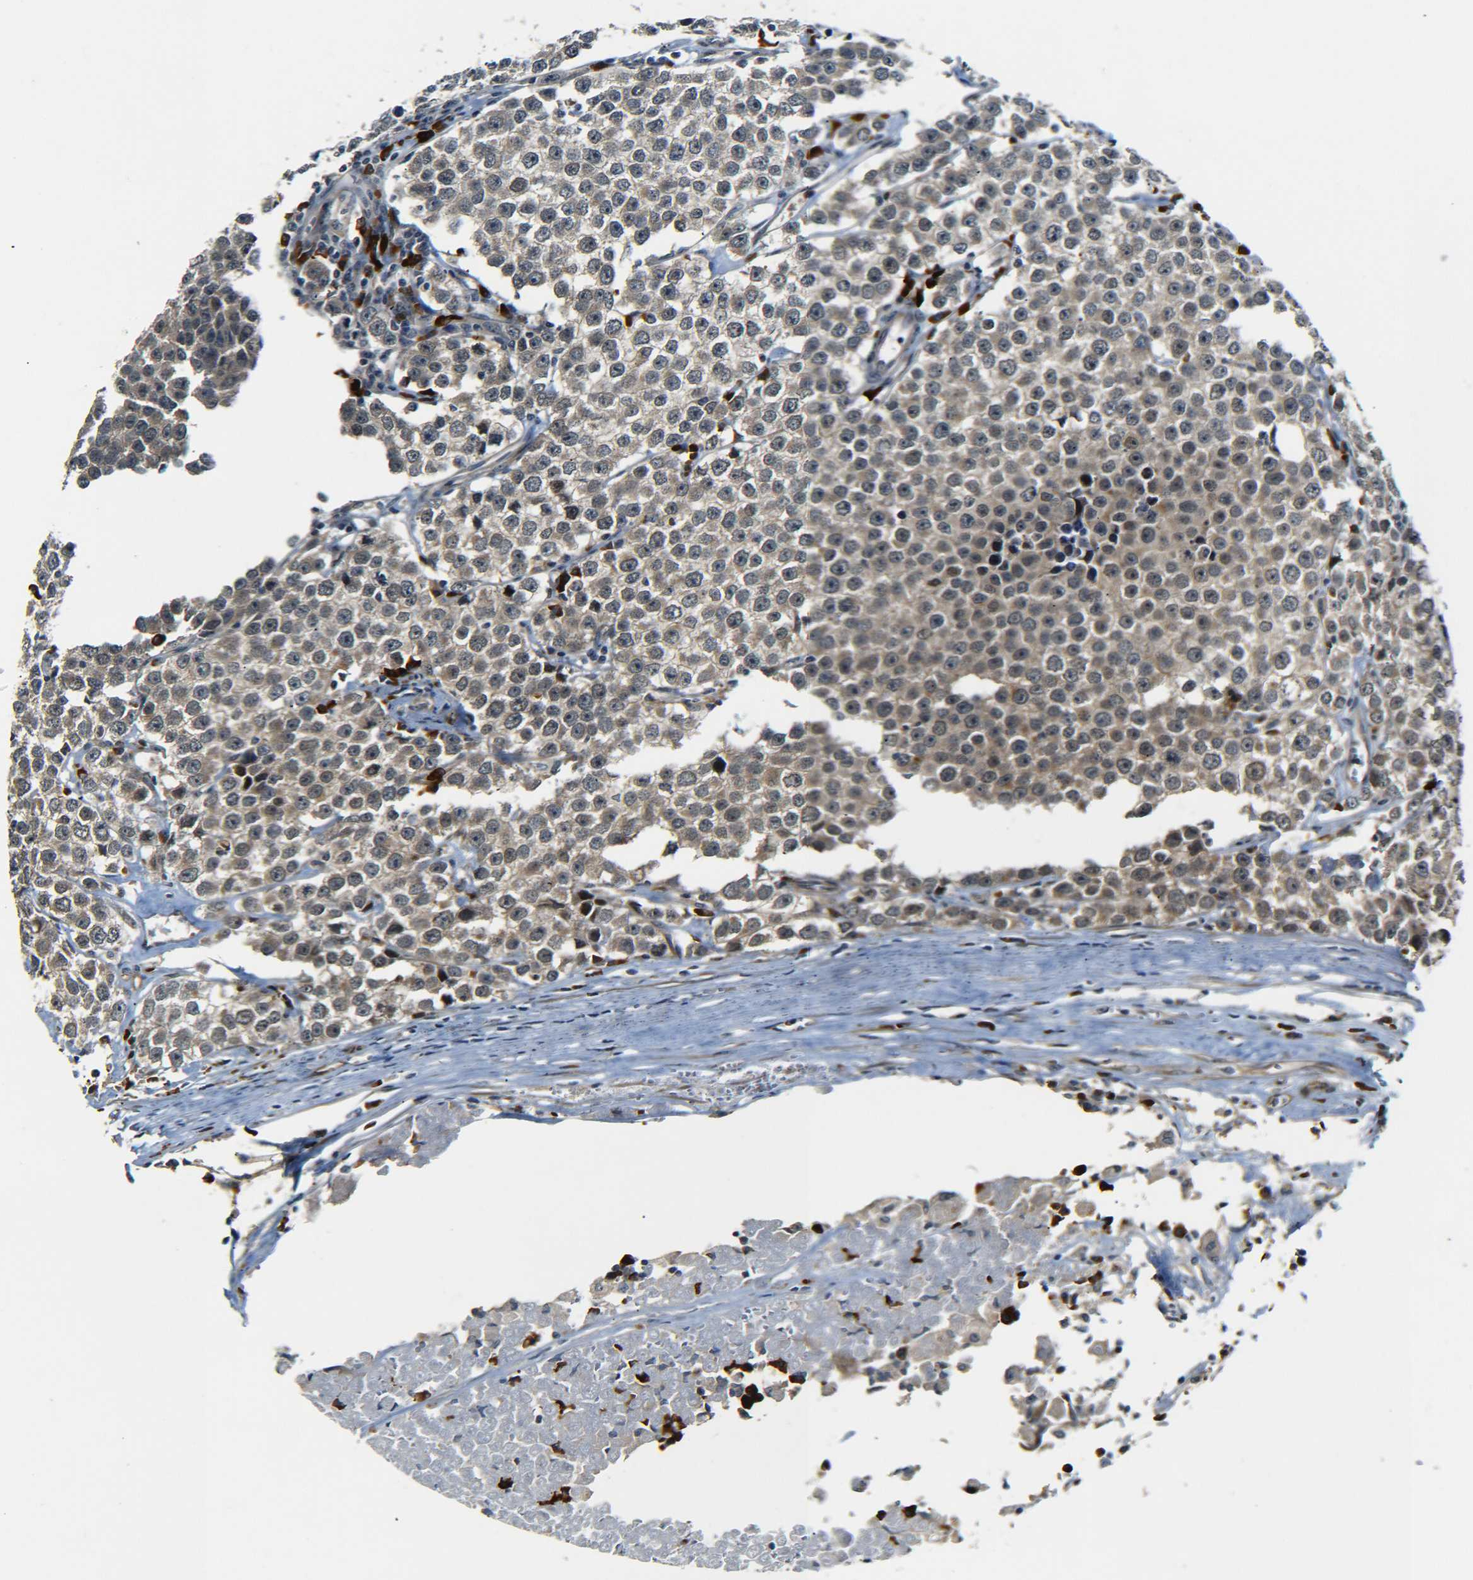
{"staining": {"intensity": "weak", "quantity": "25%-75%", "location": "cytoplasmic/membranous"}, "tissue": "testis cancer", "cell_type": "Tumor cells", "image_type": "cancer", "snomed": [{"axis": "morphology", "description": "Seminoma, NOS"}, {"axis": "morphology", "description": "Carcinoma, Embryonal, NOS"}, {"axis": "topography", "description": "Testis"}], "caption": "Weak cytoplasmic/membranous staining is appreciated in approximately 25%-75% of tumor cells in testis cancer (seminoma). The staining was performed using DAB (3,3'-diaminobenzidine) to visualize the protein expression in brown, while the nuclei were stained in blue with hematoxylin (Magnification: 20x).", "gene": "MEIS1", "patient": {"sex": "male", "age": 52}}